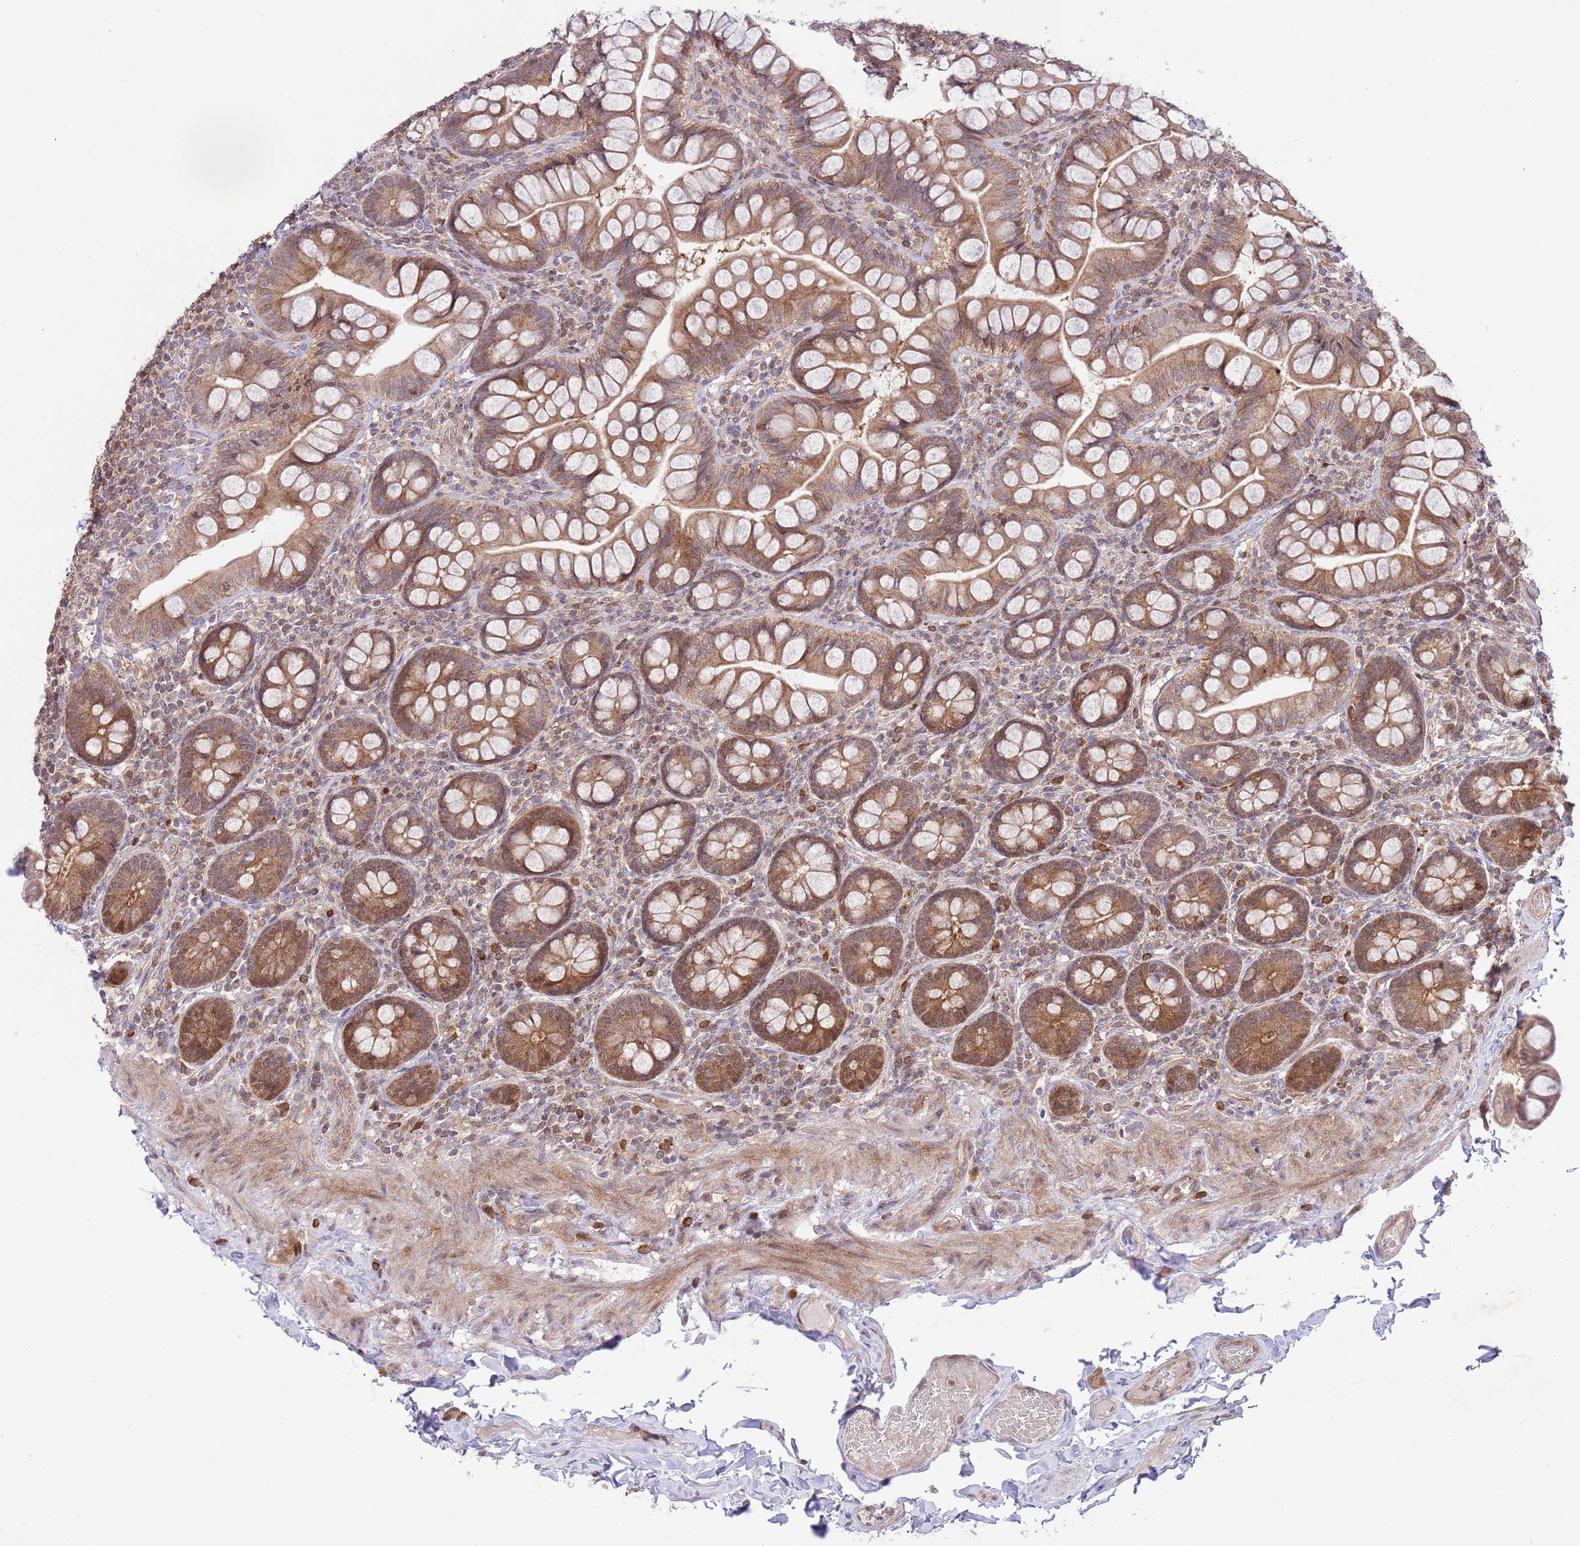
{"staining": {"intensity": "moderate", "quantity": ">75%", "location": "cytoplasmic/membranous"}, "tissue": "small intestine", "cell_type": "Glandular cells", "image_type": "normal", "snomed": [{"axis": "morphology", "description": "Normal tissue, NOS"}, {"axis": "topography", "description": "Small intestine"}], "caption": "Benign small intestine displays moderate cytoplasmic/membranous staining in approximately >75% of glandular cells, visualized by immunohistochemistry. (brown staining indicates protein expression, while blue staining denotes nuclei).", "gene": "HDHD2", "patient": {"sex": "male", "age": 70}}